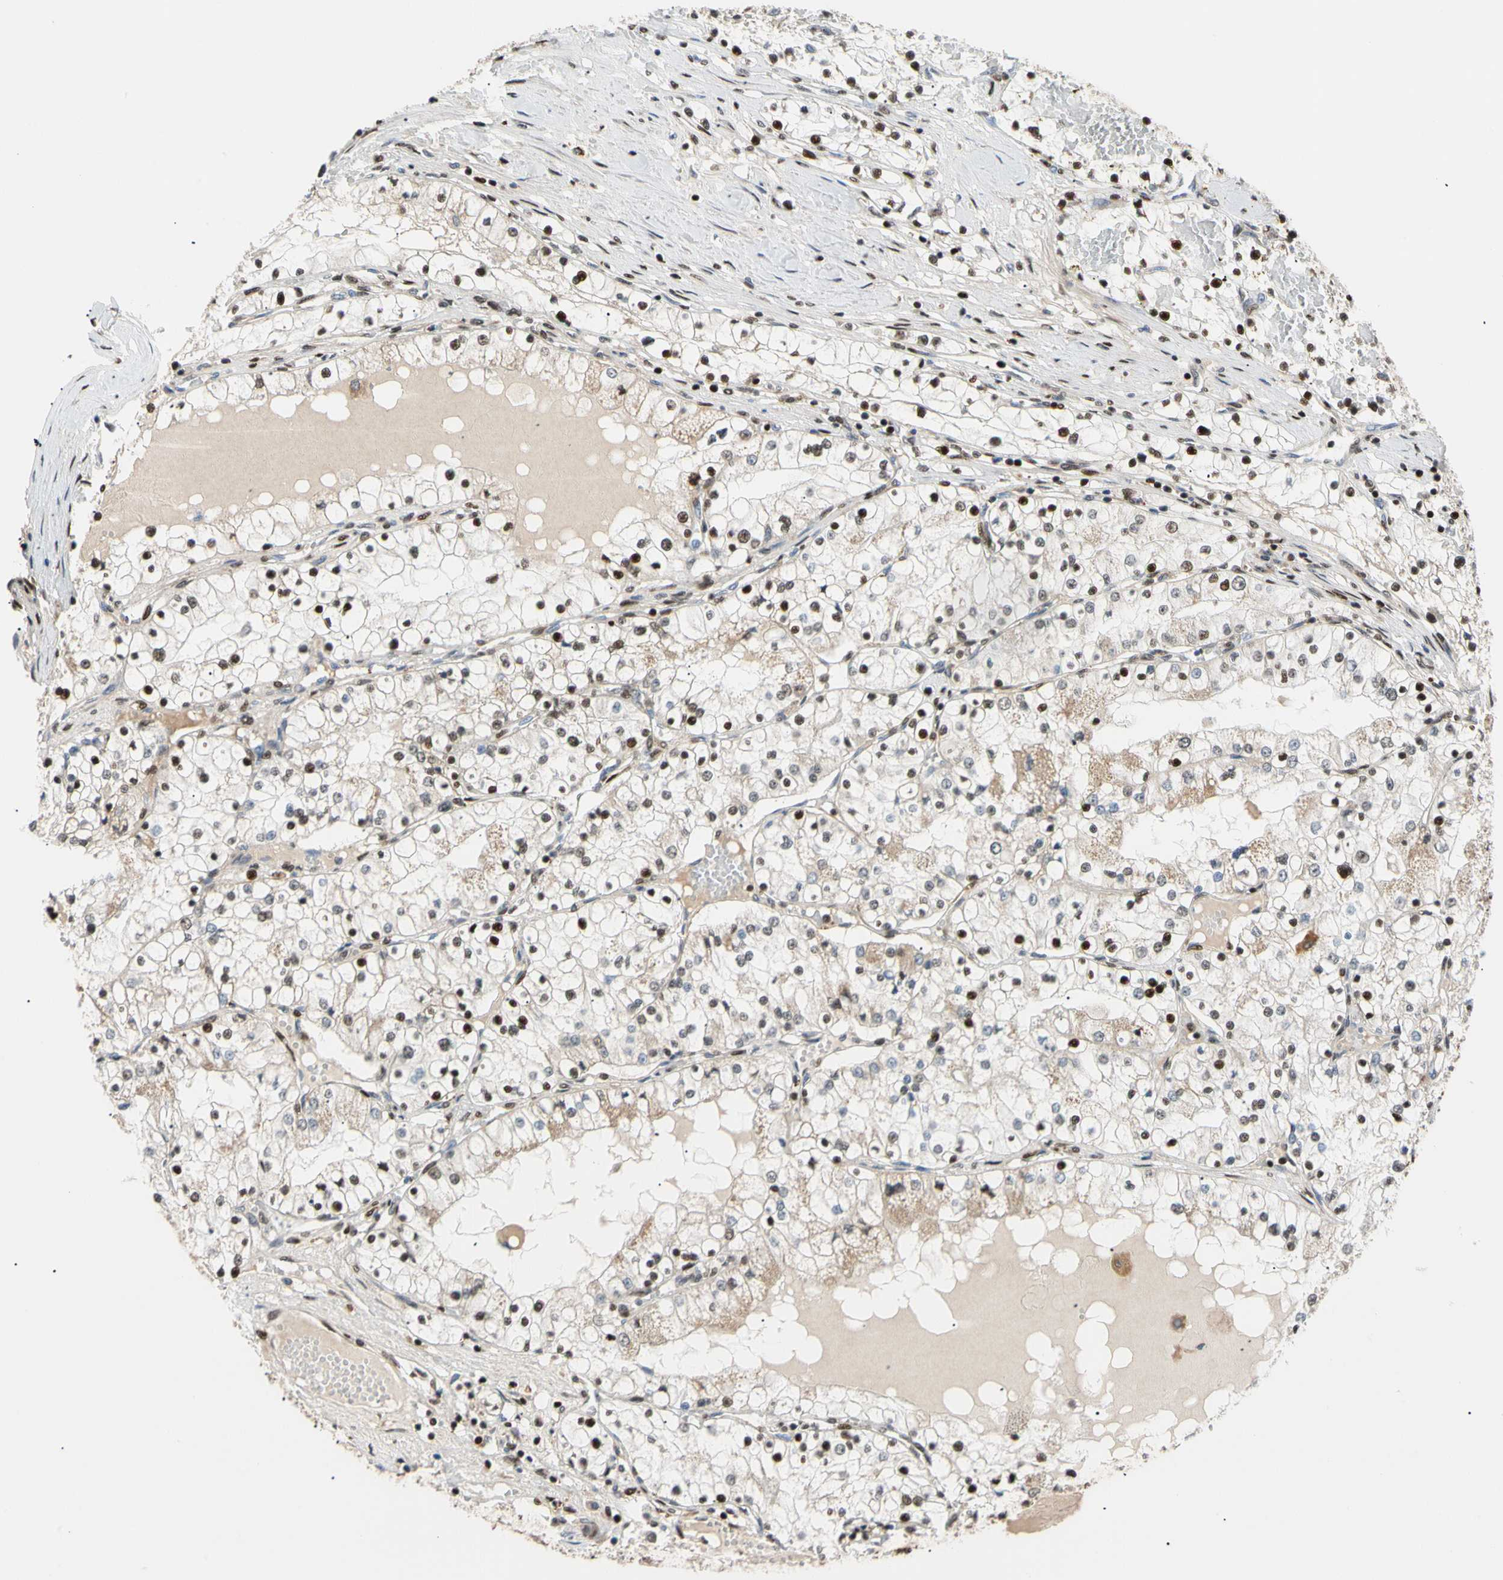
{"staining": {"intensity": "strong", "quantity": "25%-75%", "location": "nuclear"}, "tissue": "renal cancer", "cell_type": "Tumor cells", "image_type": "cancer", "snomed": [{"axis": "morphology", "description": "Adenocarcinoma, NOS"}, {"axis": "topography", "description": "Kidney"}], "caption": "Protein expression analysis of human renal cancer (adenocarcinoma) reveals strong nuclear staining in about 25%-75% of tumor cells. (brown staining indicates protein expression, while blue staining denotes nuclei).", "gene": "E2F1", "patient": {"sex": "male", "age": 68}}